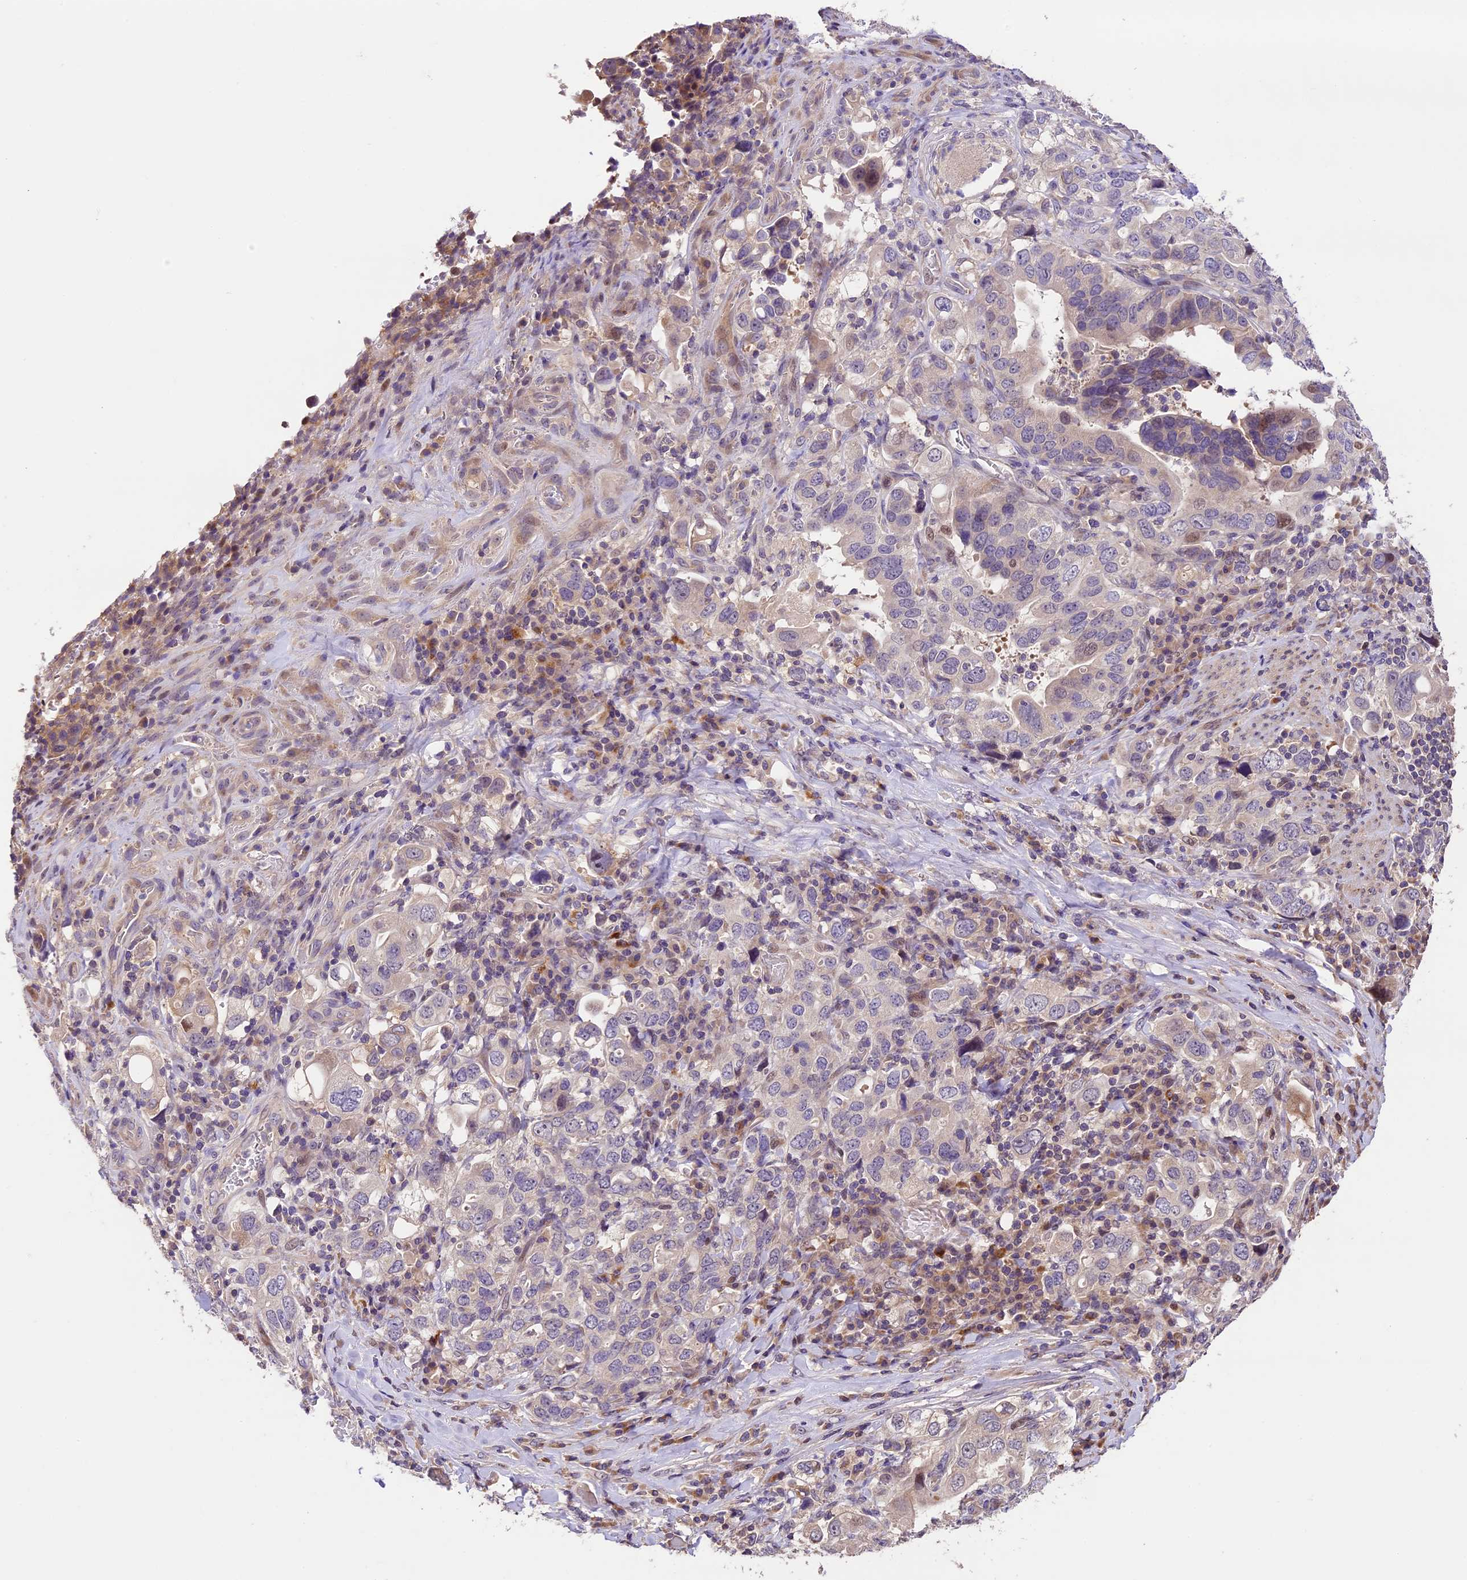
{"staining": {"intensity": "negative", "quantity": "none", "location": "none"}, "tissue": "stomach cancer", "cell_type": "Tumor cells", "image_type": "cancer", "snomed": [{"axis": "morphology", "description": "Adenocarcinoma, NOS"}, {"axis": "topography", "description": "Stomach, upper"}], "caption": "This micrograph is of stomach cancer stained with immunohistochemistry to label a protein in brown with the nuclei are counter-stained blue. There is no staining in tumor cells. (DAB (3,3'-diaminobenzidine) immunohistochemistry (IHC) visualized using brightfield microscopy, high magnification).", "gene": "DGKH", "patient": {"sex": "male", "age": 62}}